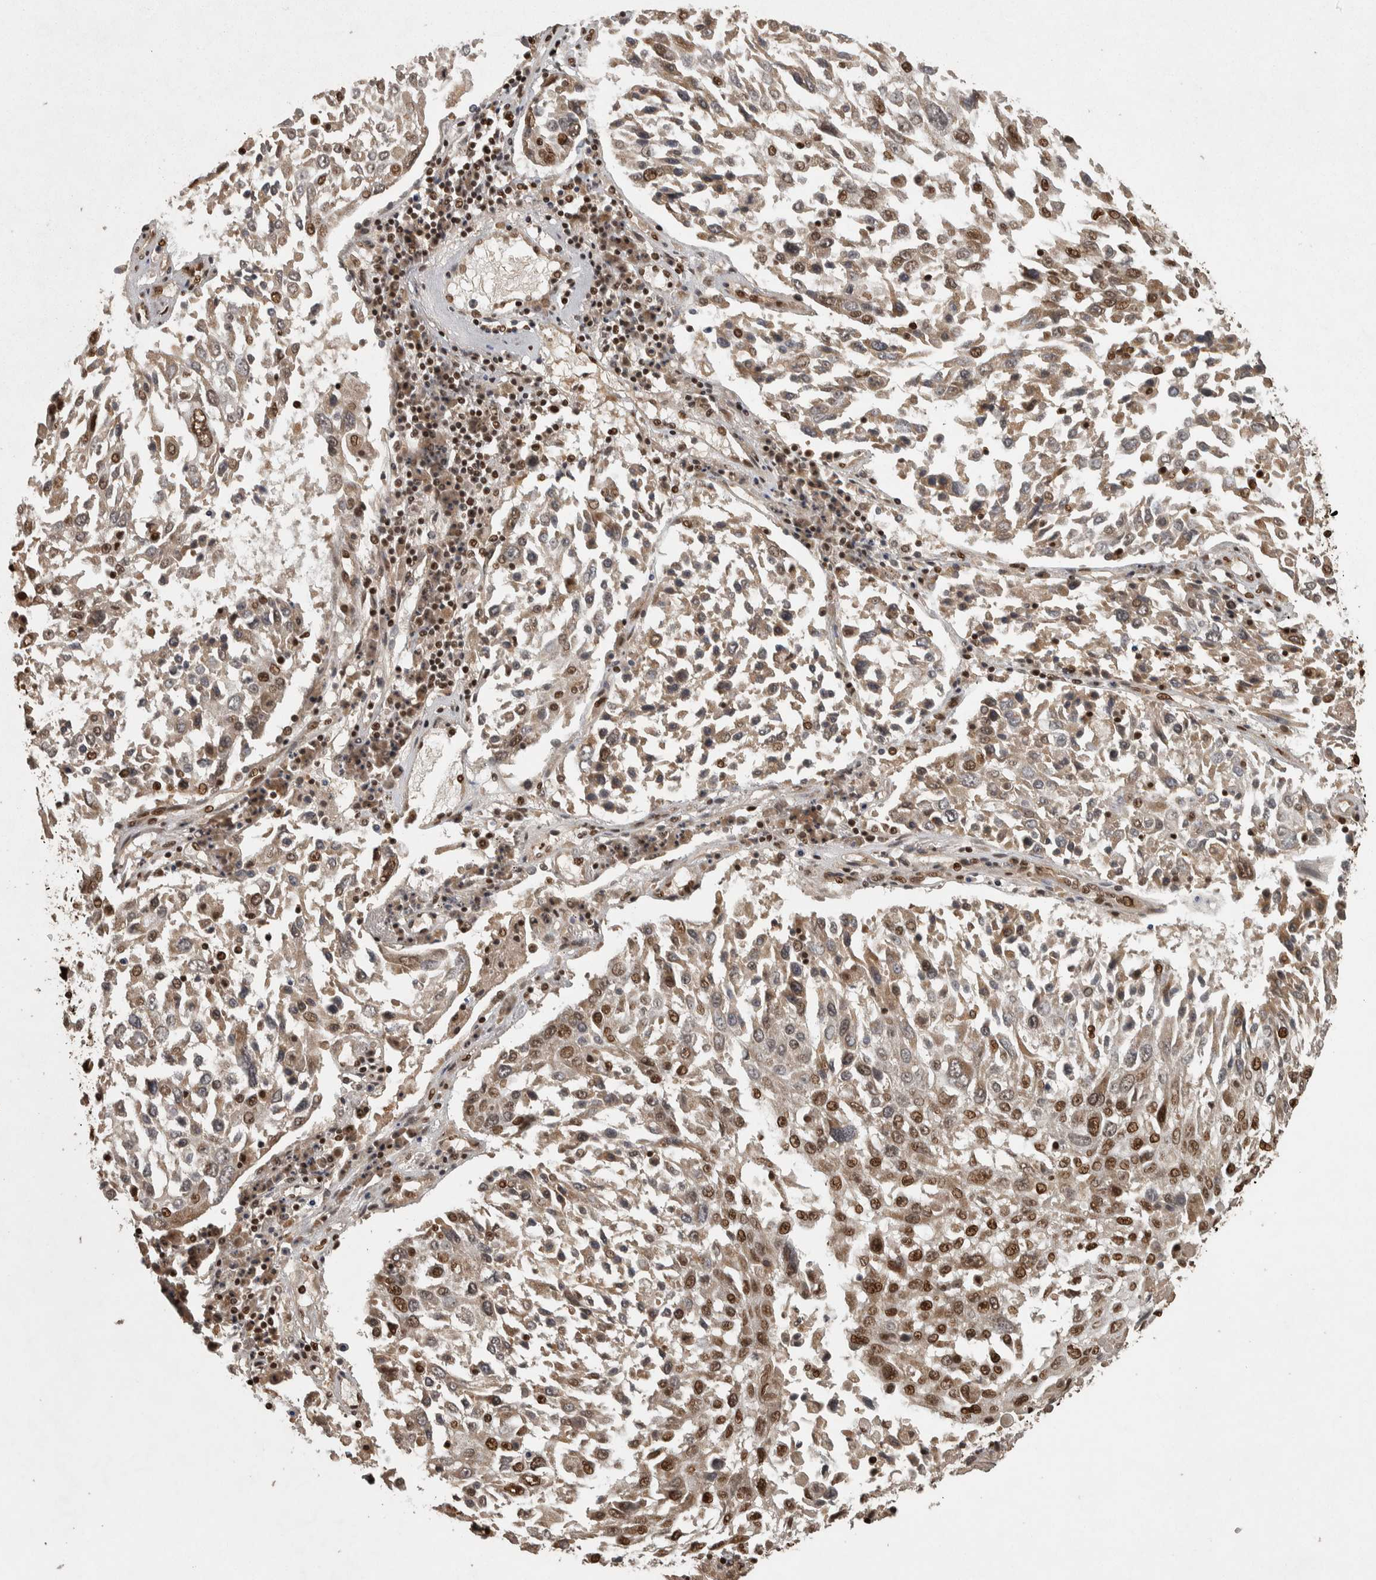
{"staining": {"intensity": "strong", "quantity": ">75%", "location": "nuclear"}, "tissue": "lung cancer", "cell_type": "Tumor cells", "image_type": "cancer", "snomed": [{"axis": "morphology", "description": "Squamous cell carcinoma, NOS"}, {"axis": "topography", "description": "Lung"}], "caption": "Immunohistochemical staining of human lung squamous cell carcinoma displays strong nuclear protein expression in approximately >75% of tumor cells. (DAB (3,3'-diaminobenzidine) IHC, brown staining for protein, blue staining for nuclei).", "gene": "ZFHX4", "patient": {"sex": "male", "age": 65}}